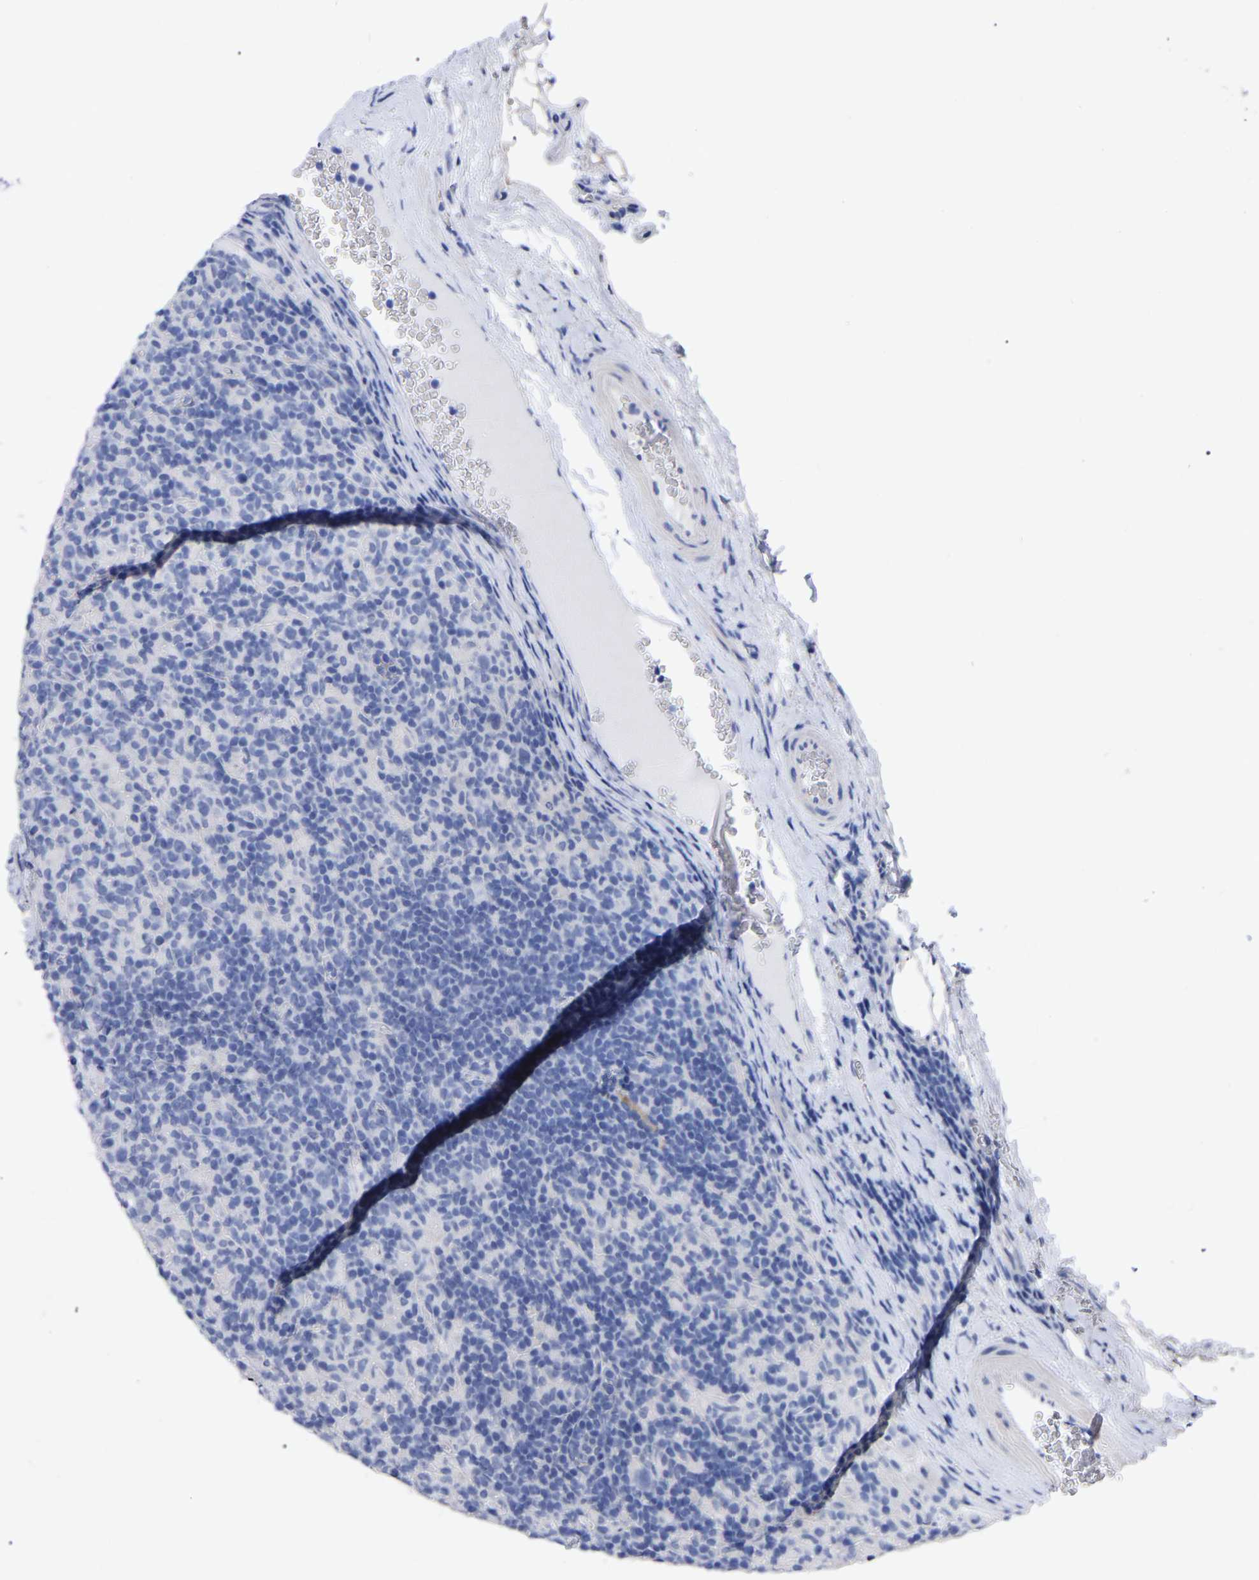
{"staining": {"intensity": "negative", "quantity": "none", "location": "none"}, "tissue": "lymphoma", "cell_type": "Tumor cells", "image_type": "cancer", "snomed": [{"axis": "morphology", "description": "Hodgkin's disease, NOS"}, {"axis": "topography", "description": "Lymph node"}], "caption": "Hodgkin's disease was stained to show a protein in brown. There is no significant staining in tumor cells. The staining is performed using DAB brown chromogen with nuclei counter-stained in using hematoxylin.", "gene": "ANXA13", "patient": {"sex": "male", "age": 70}}